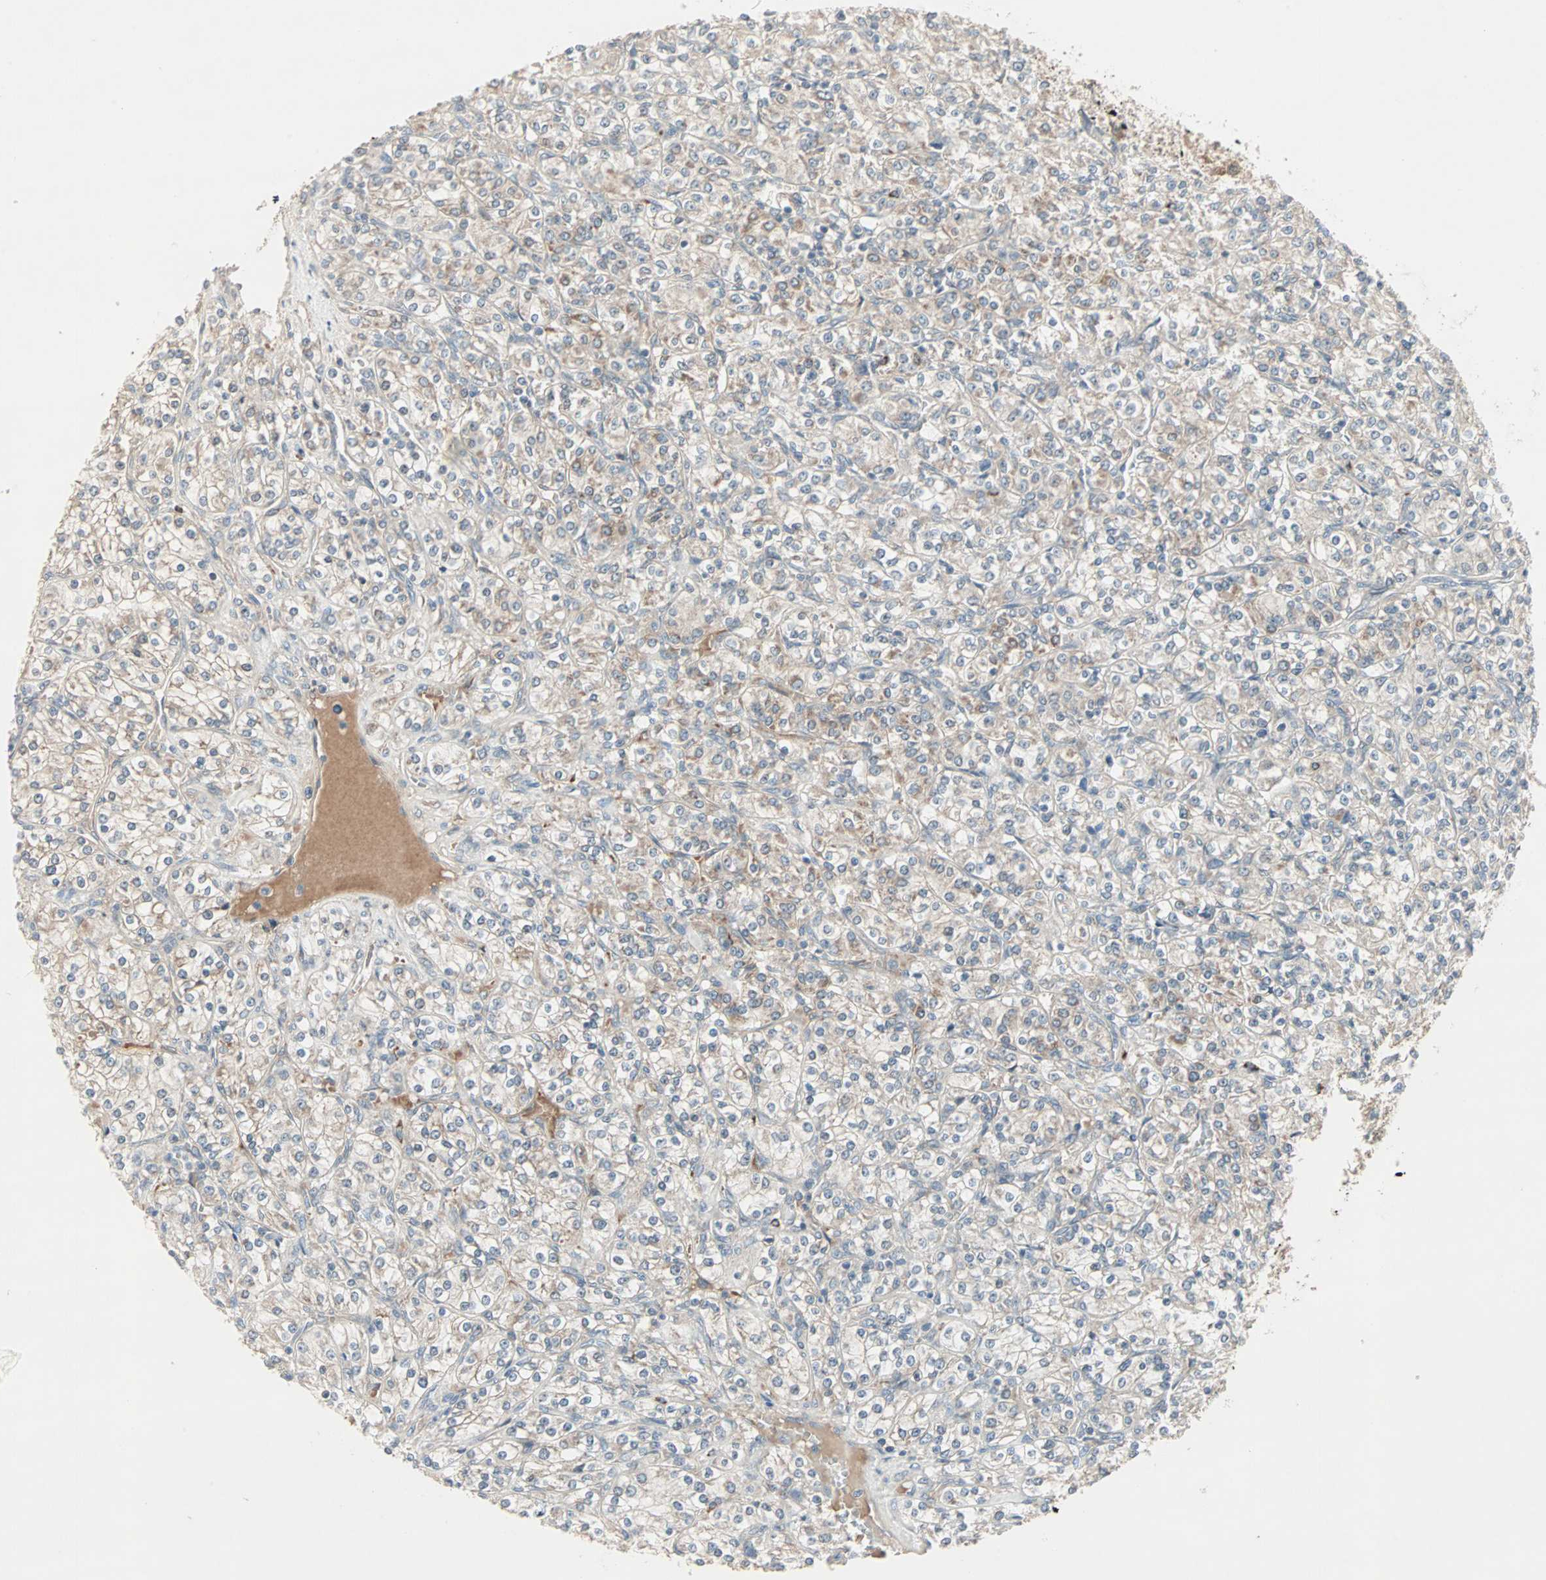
{"staining": {"intensity": "weak", "quantity": "<25%", "location": "cytoplasmic/membranous"}, "tissue": "renal cancer", "cell_type": "Tumor cells", "image_type": "cancer", "snomed": [{"axis": "morphology", "description": "Adenocarcinoma, NOS"}, {"axis": "topography", "description": "Kidney"}], "caption": "A histopathology image of human renal adenocarcinoma is negative for staining in tumor cells.", "gene": "JMJD7-PLA2G4B", "patient": {"sex": "male", "age": 77}}